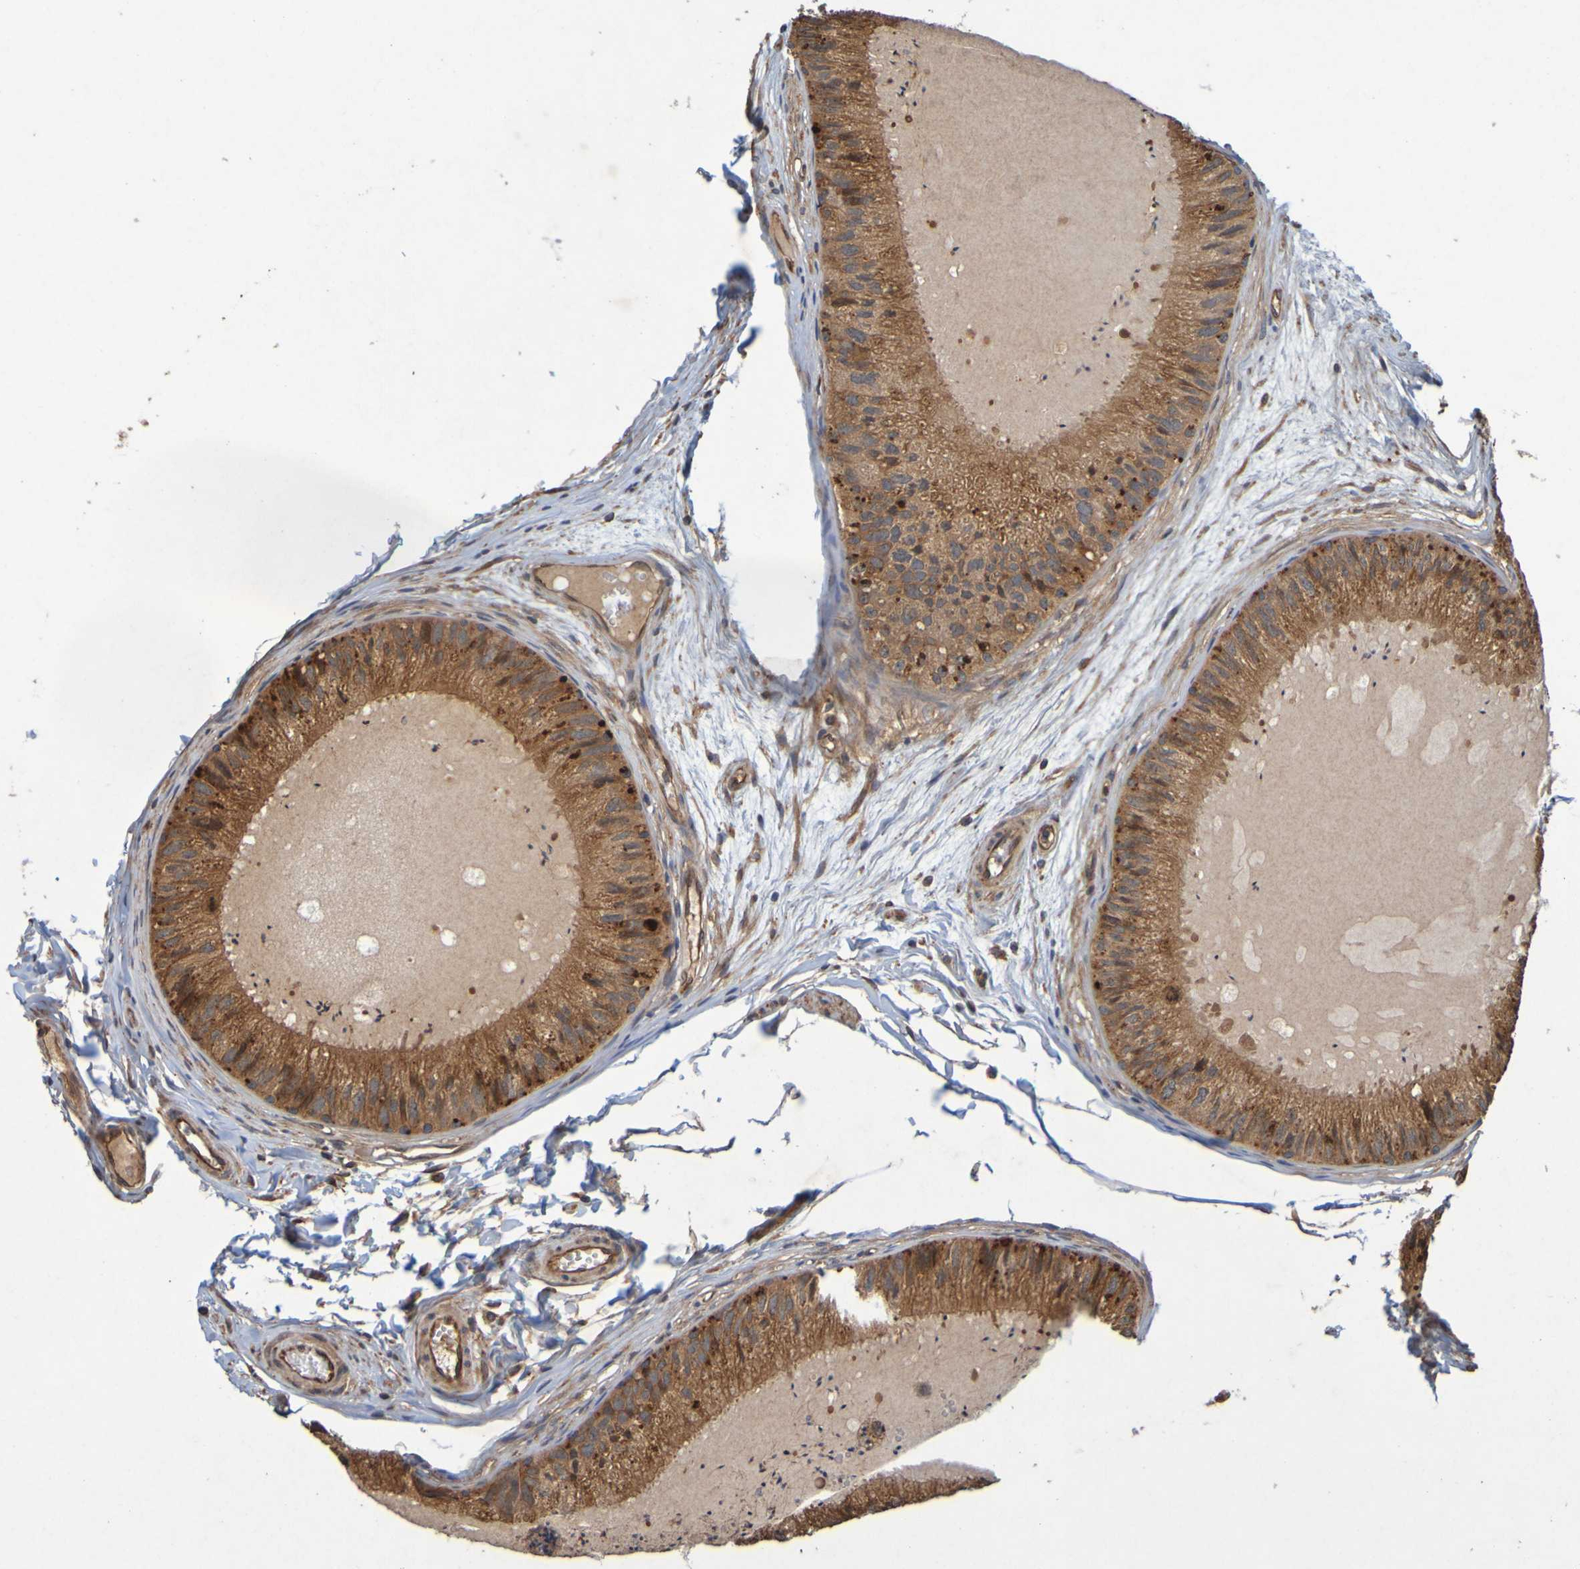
{"staining": {"intensity": "strong", "quantity": ">75%", "location": "cytoplasmic/membranous"}, "tissue": "epididymis", "cell_type": "Glandular cells", "image_type": "normal", "snomed": [{"axis": "morphology", "description": "Normal tissue, NOS"}, {"axis": "topography", "description": "Epididymis"}], "caption": "This is a photomicrograph of IHC staining of unremarkable epididymis, which shows strong expression in the cytoplasmic/membranous of glandular cells.", "gene": "OCRL", "patient": {"sex": "male", "age": 31}}